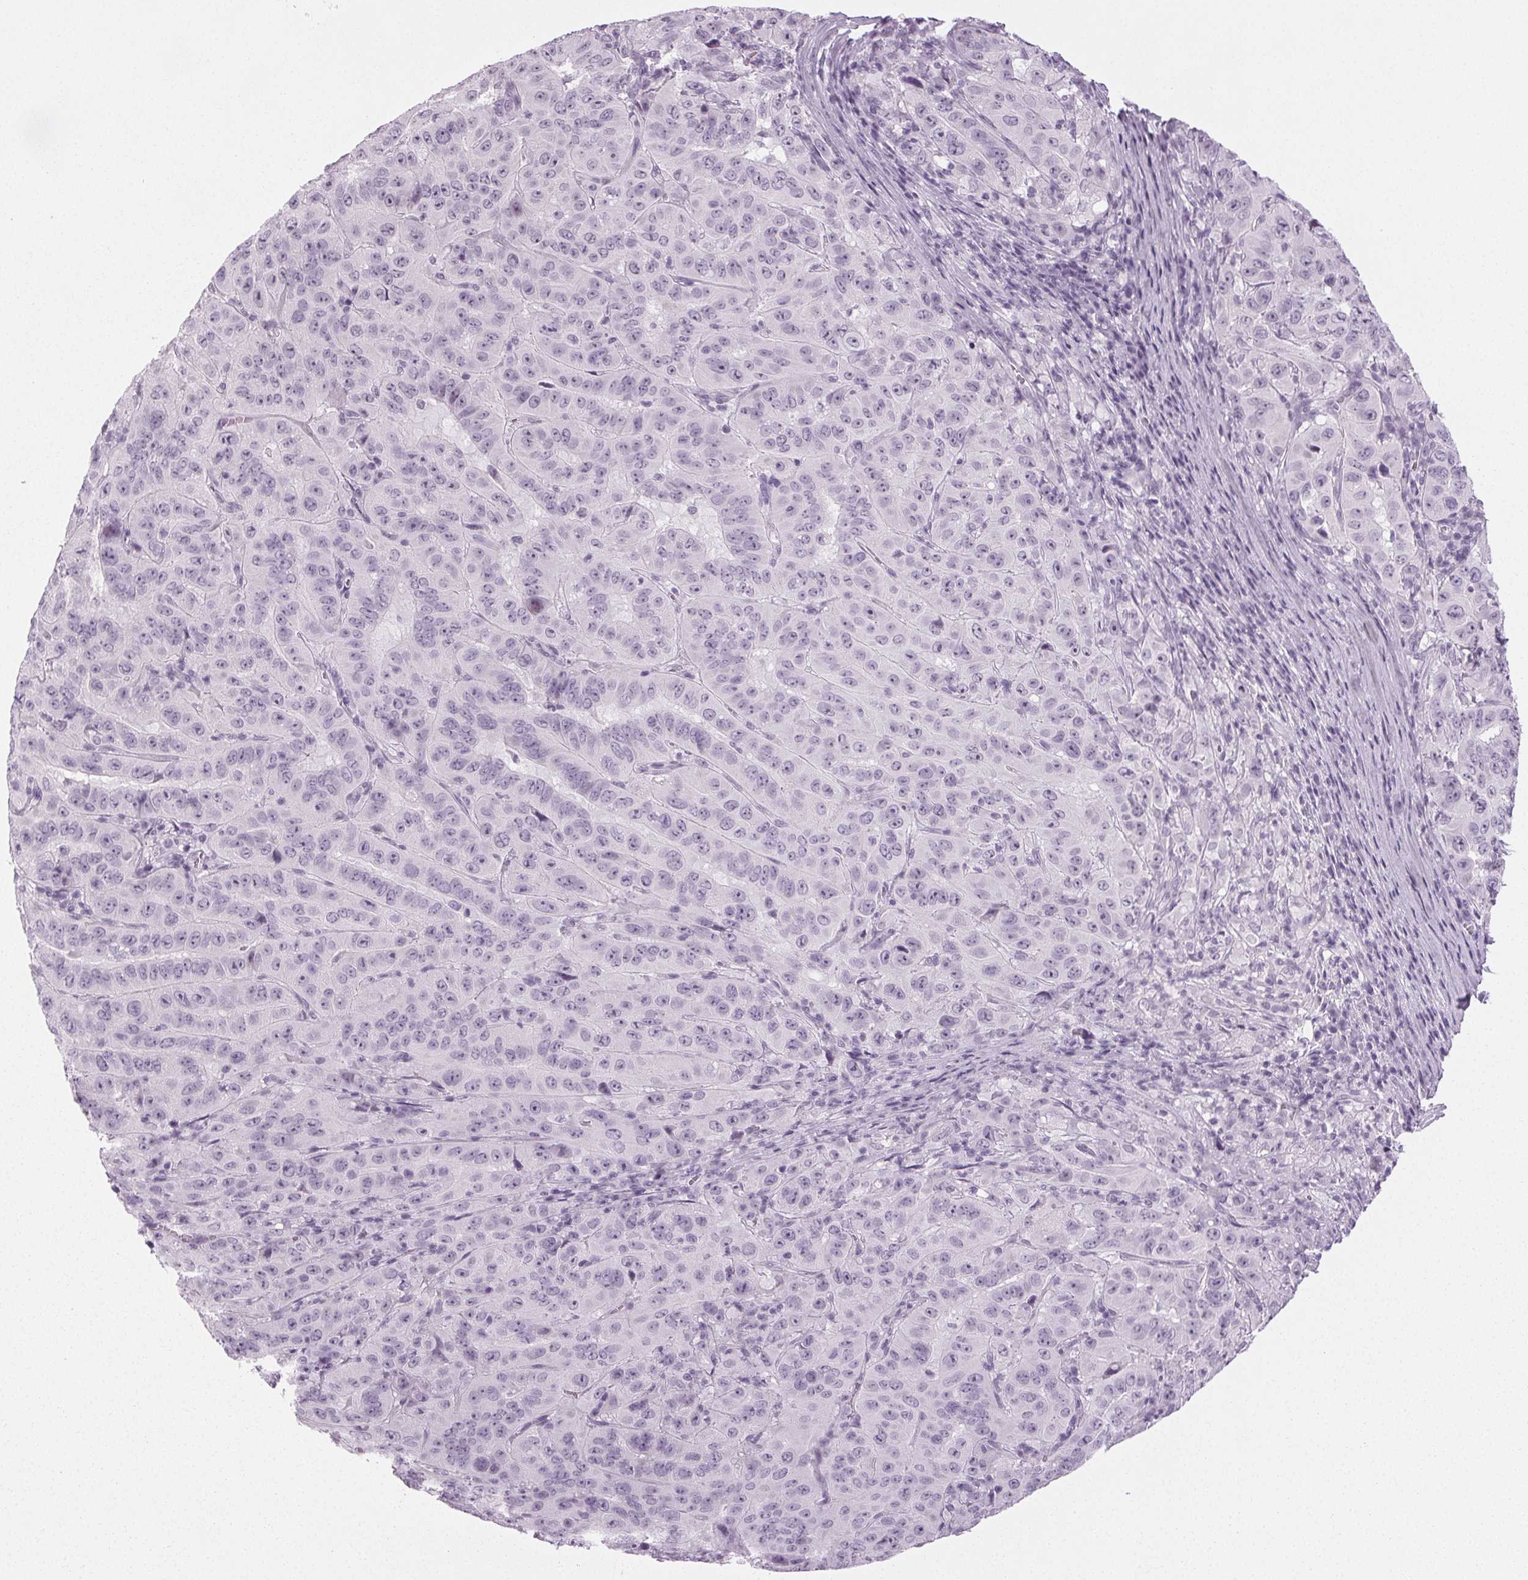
{"staining": {"intensity": "negative", "quantity": "none", "location": "none"}, "tissue": "pancreatic cancer", "cell_type": "Tumor cells", "image_type": "cancer", "snomed": [{"axis": "morphology", "description": "Adenocarcinoma, NOS"}, {"axis": "topography", "description": "Pancreas"}], "caption": "A micrograph of pancreatic cancer (adenocarcinoma) stained for a protein reveals no brown staining in tumor cells.", "gene": "IGF2BP1", "patient": {"sex": "male", "age": 63}}